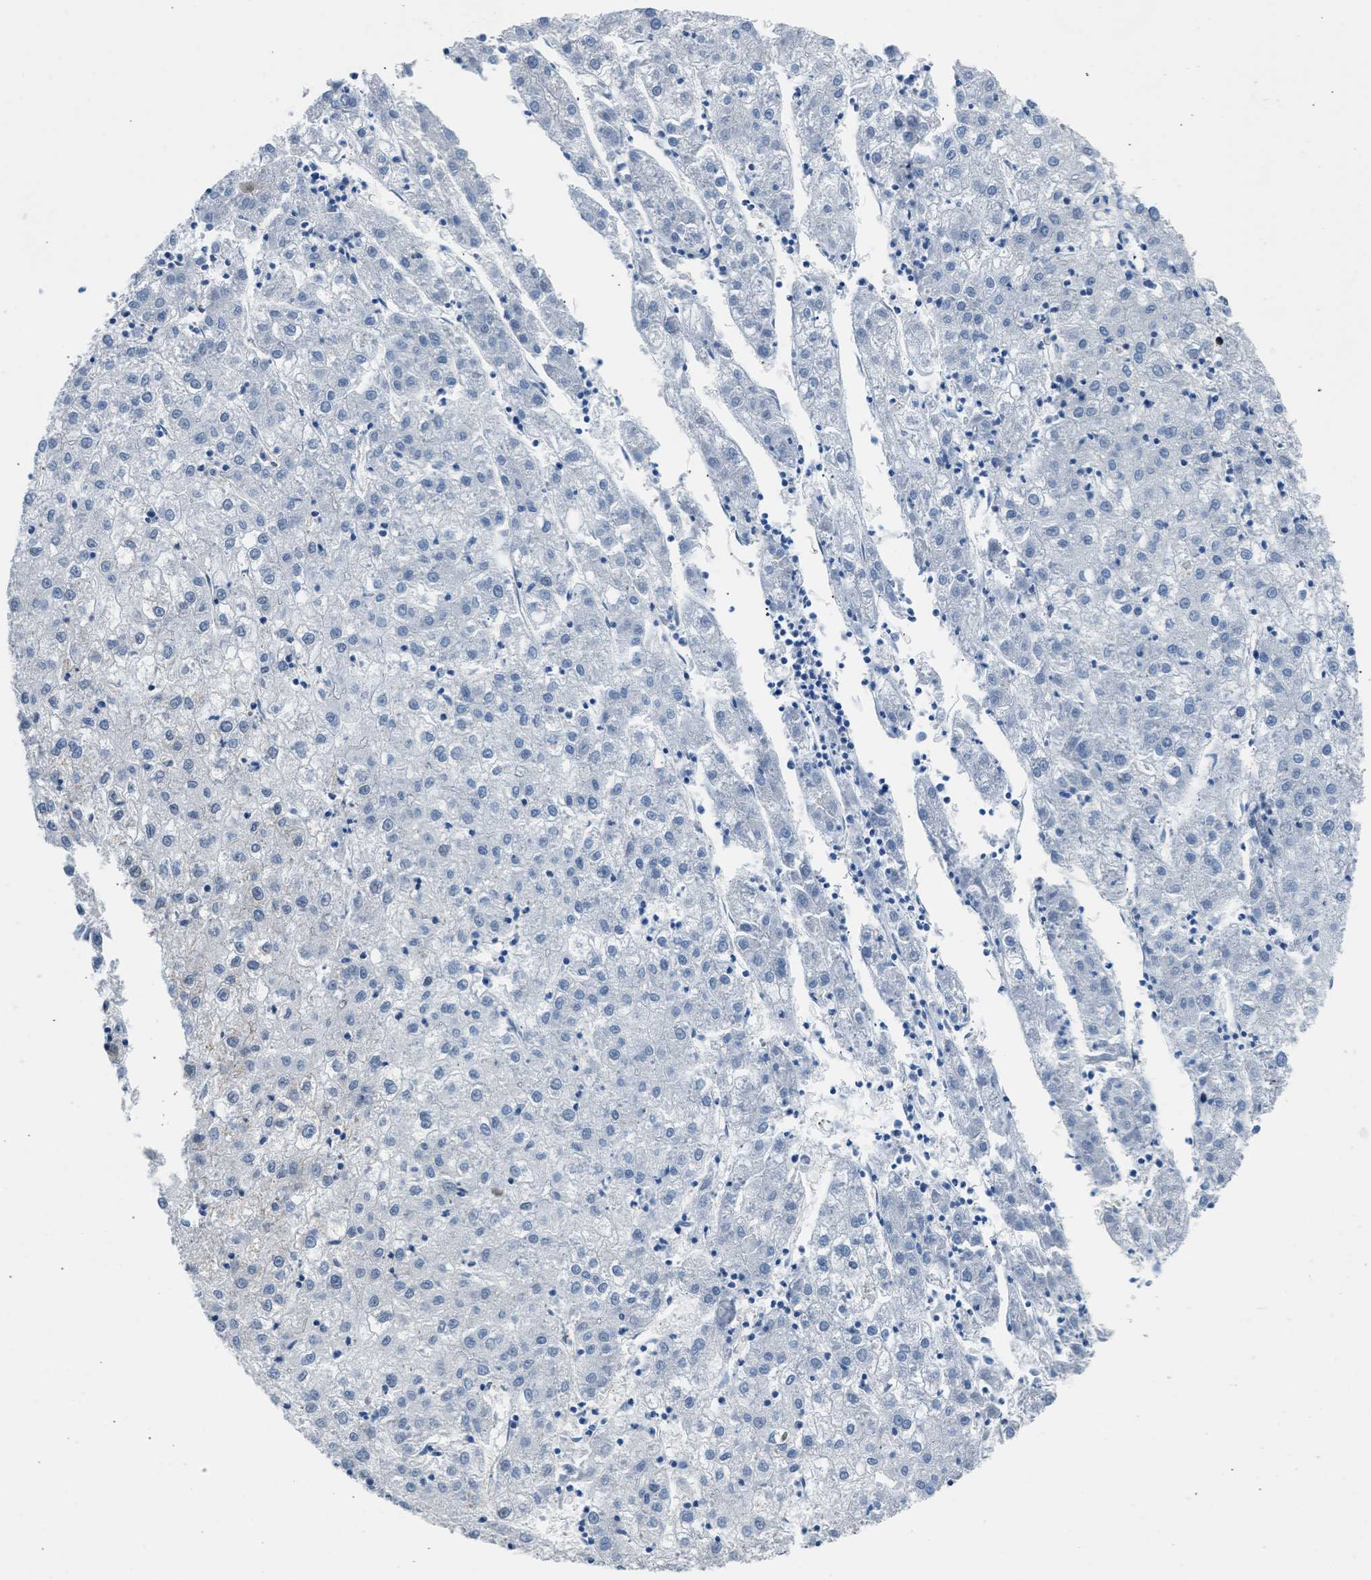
{"staining": {"intensity": "negative", "quantity": "none", "location": "none"}, "tissue": "liver cancer", "cell_type": "Tumor cells", "image_type": "cancer", "snomed": [{"axis": "morphology", "description": "Carcinoma, Hepatocellular, NOS"}, {"axis": "topography", "description": "Liver"}], "caption": "Protein analysis of liver hepatocellular carcinoma demonstrates no significant positivity in tumor cells.", "gene": "SEPTIN2", "patient": {"sex": "male", "age": 72}}